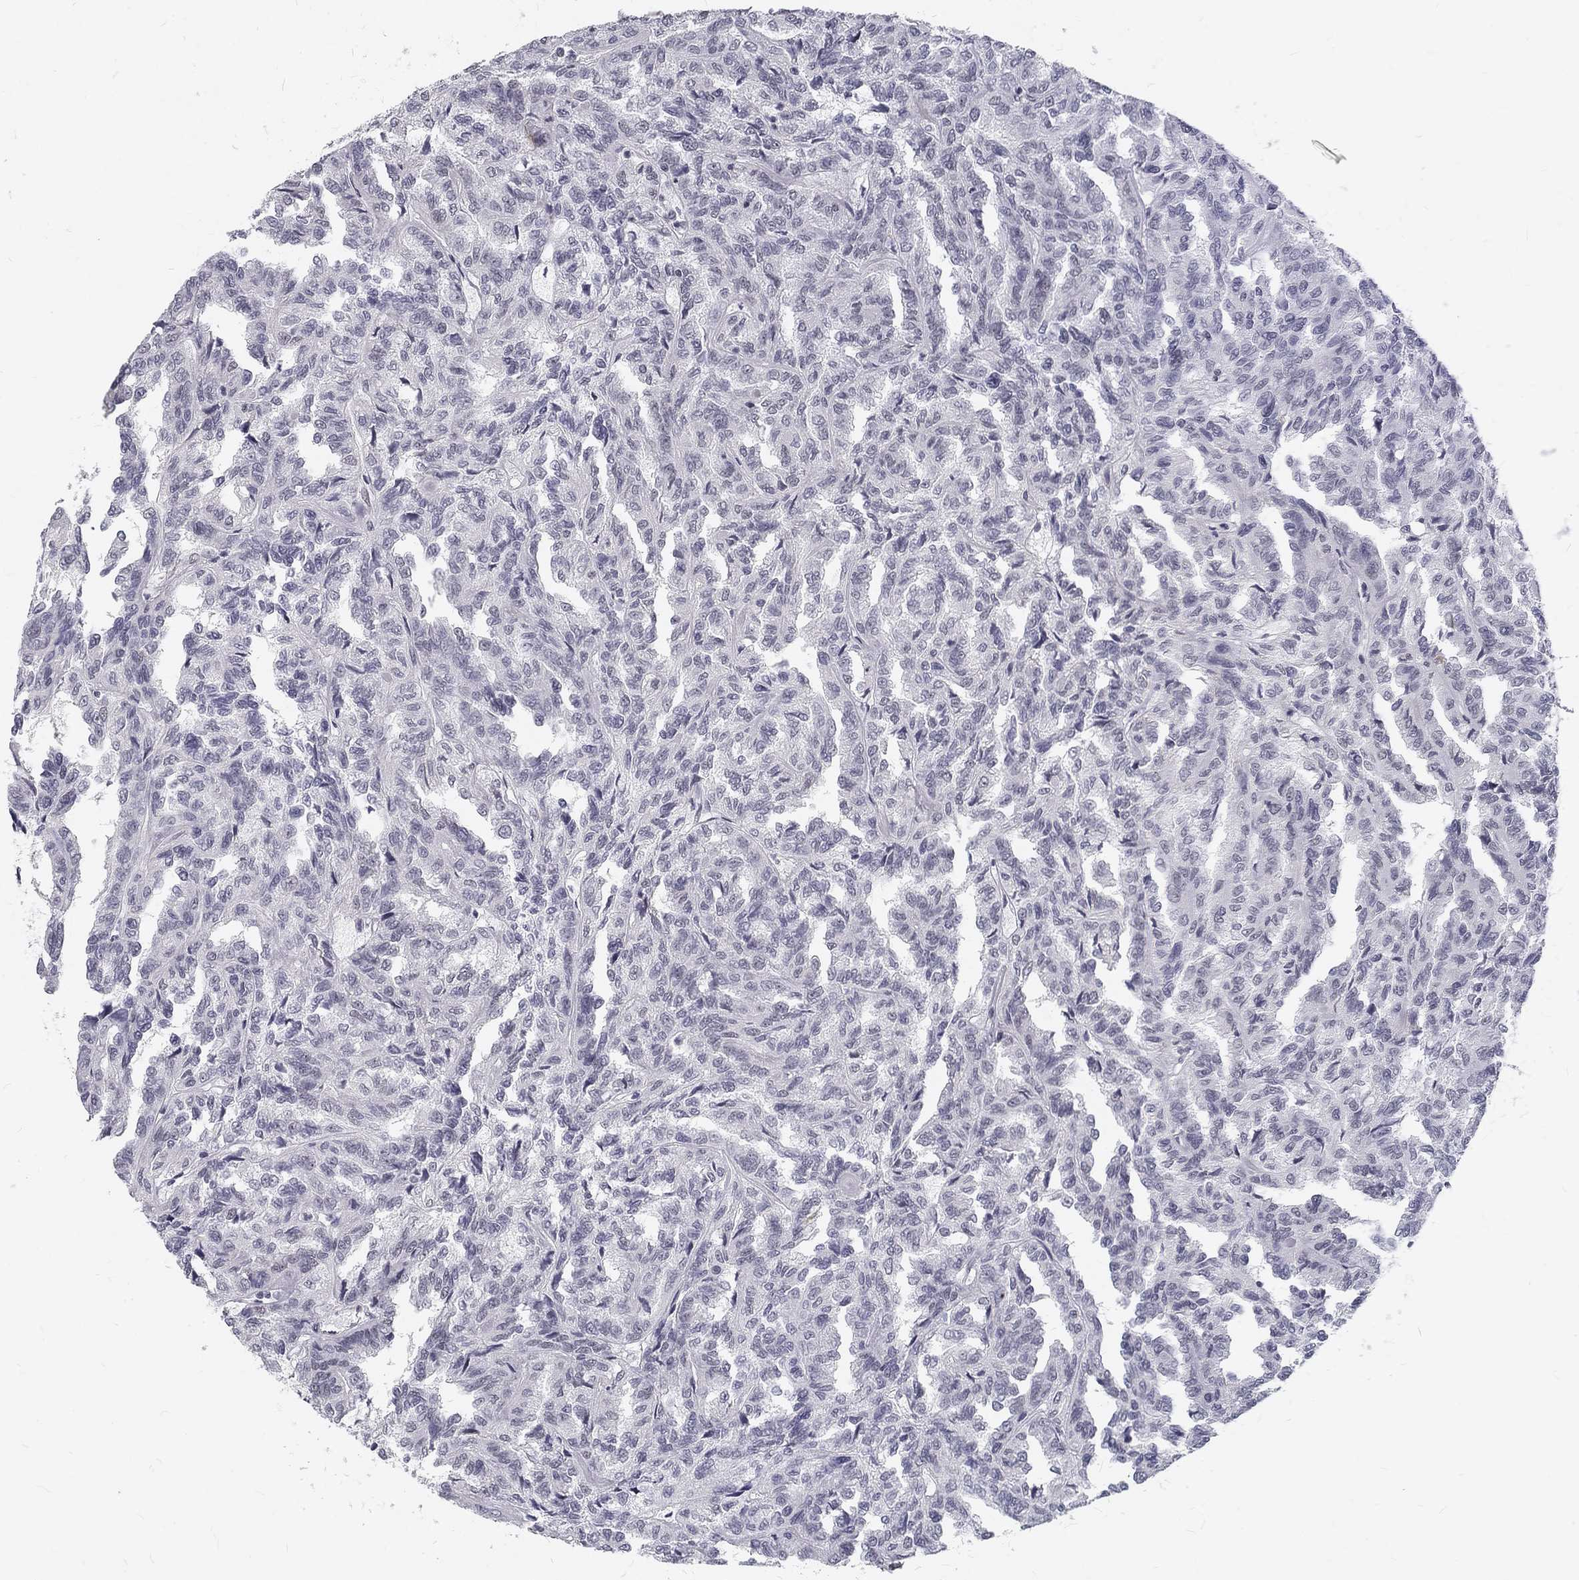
{"staining": {"intensity": "negative", "quantity": "none", "location": "none"}, "tissue": "renal cancer", "cell_type": "Tumor cells", "image_type": "cancer", "snomed": [{"axis": "morphology", "description": "Adenocarcinoma, NOS"}, {"axis": "topography", "description": "Kidney"}], "caption": "Immunohistochemistry (IHC) histopathology image of renal adenocarcinoma stained for a protein (brown), which reveals no positivity in tumor cells.", "gene": "SNORC", "patient": {"sex": "male", "age": 79}}